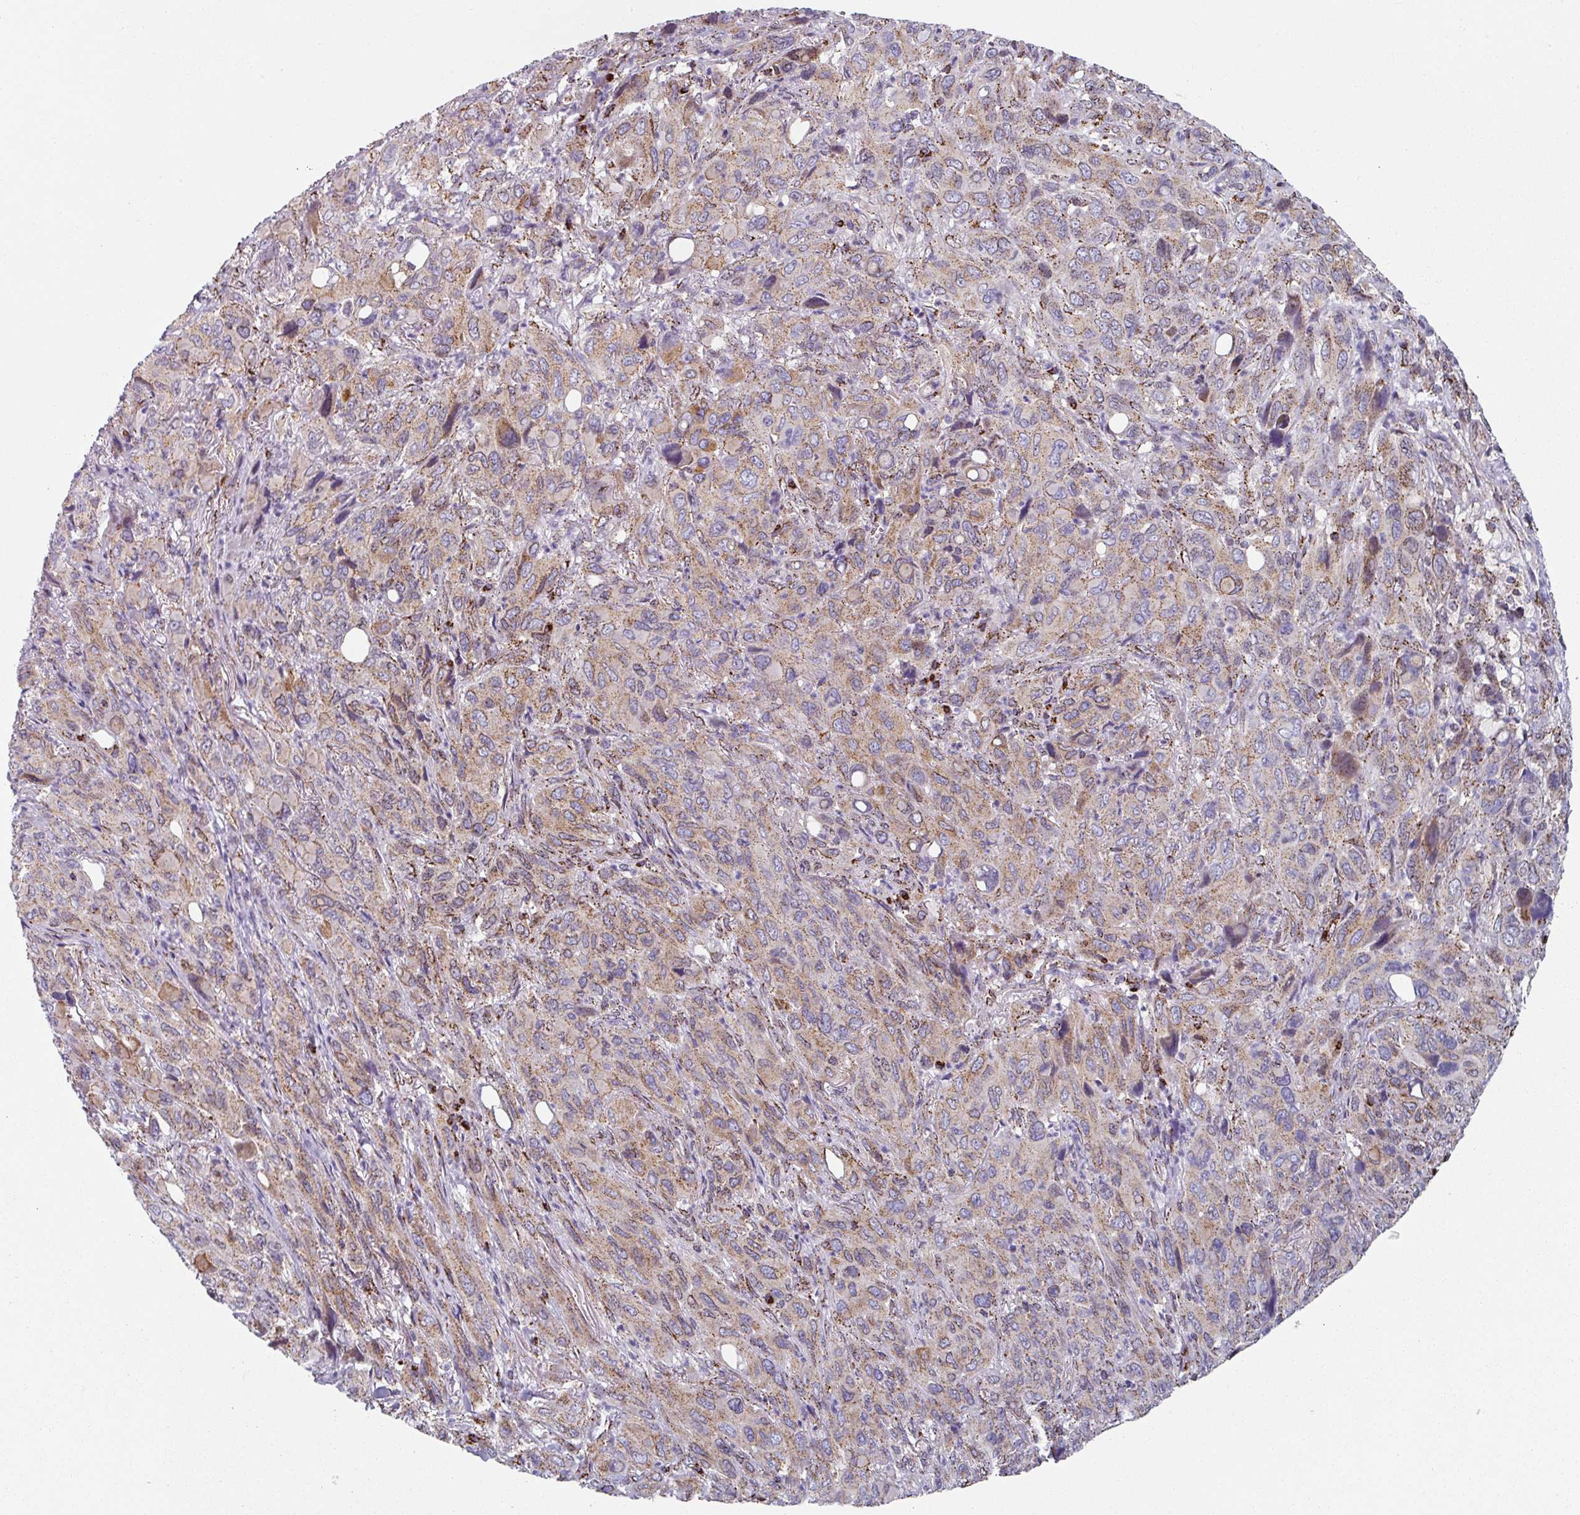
{"staining": {"intensity": "moderate", "quantity": ">75%", "location": "cytoplasmic/membranous"}, "tissue": "melanoma", "cell_type": "Tumor cells", "image_type": "cancer", "snomed": [{"axis": "morphology", "description": "Malignant melanoma, Metastatic site"}, {"axis": "topography", "description": "Lung"}], "caption": "This micrograph displays melanoma stained with immunohistochemistry (IHC) to label a protein in brown. The cytoplasmic/membranous of tumor cells show moderate positivity for the protein. Nuclei are counter-stained blue.", "gene": "CCDC85B", "patient": {"sex": "male", "age": 48}}